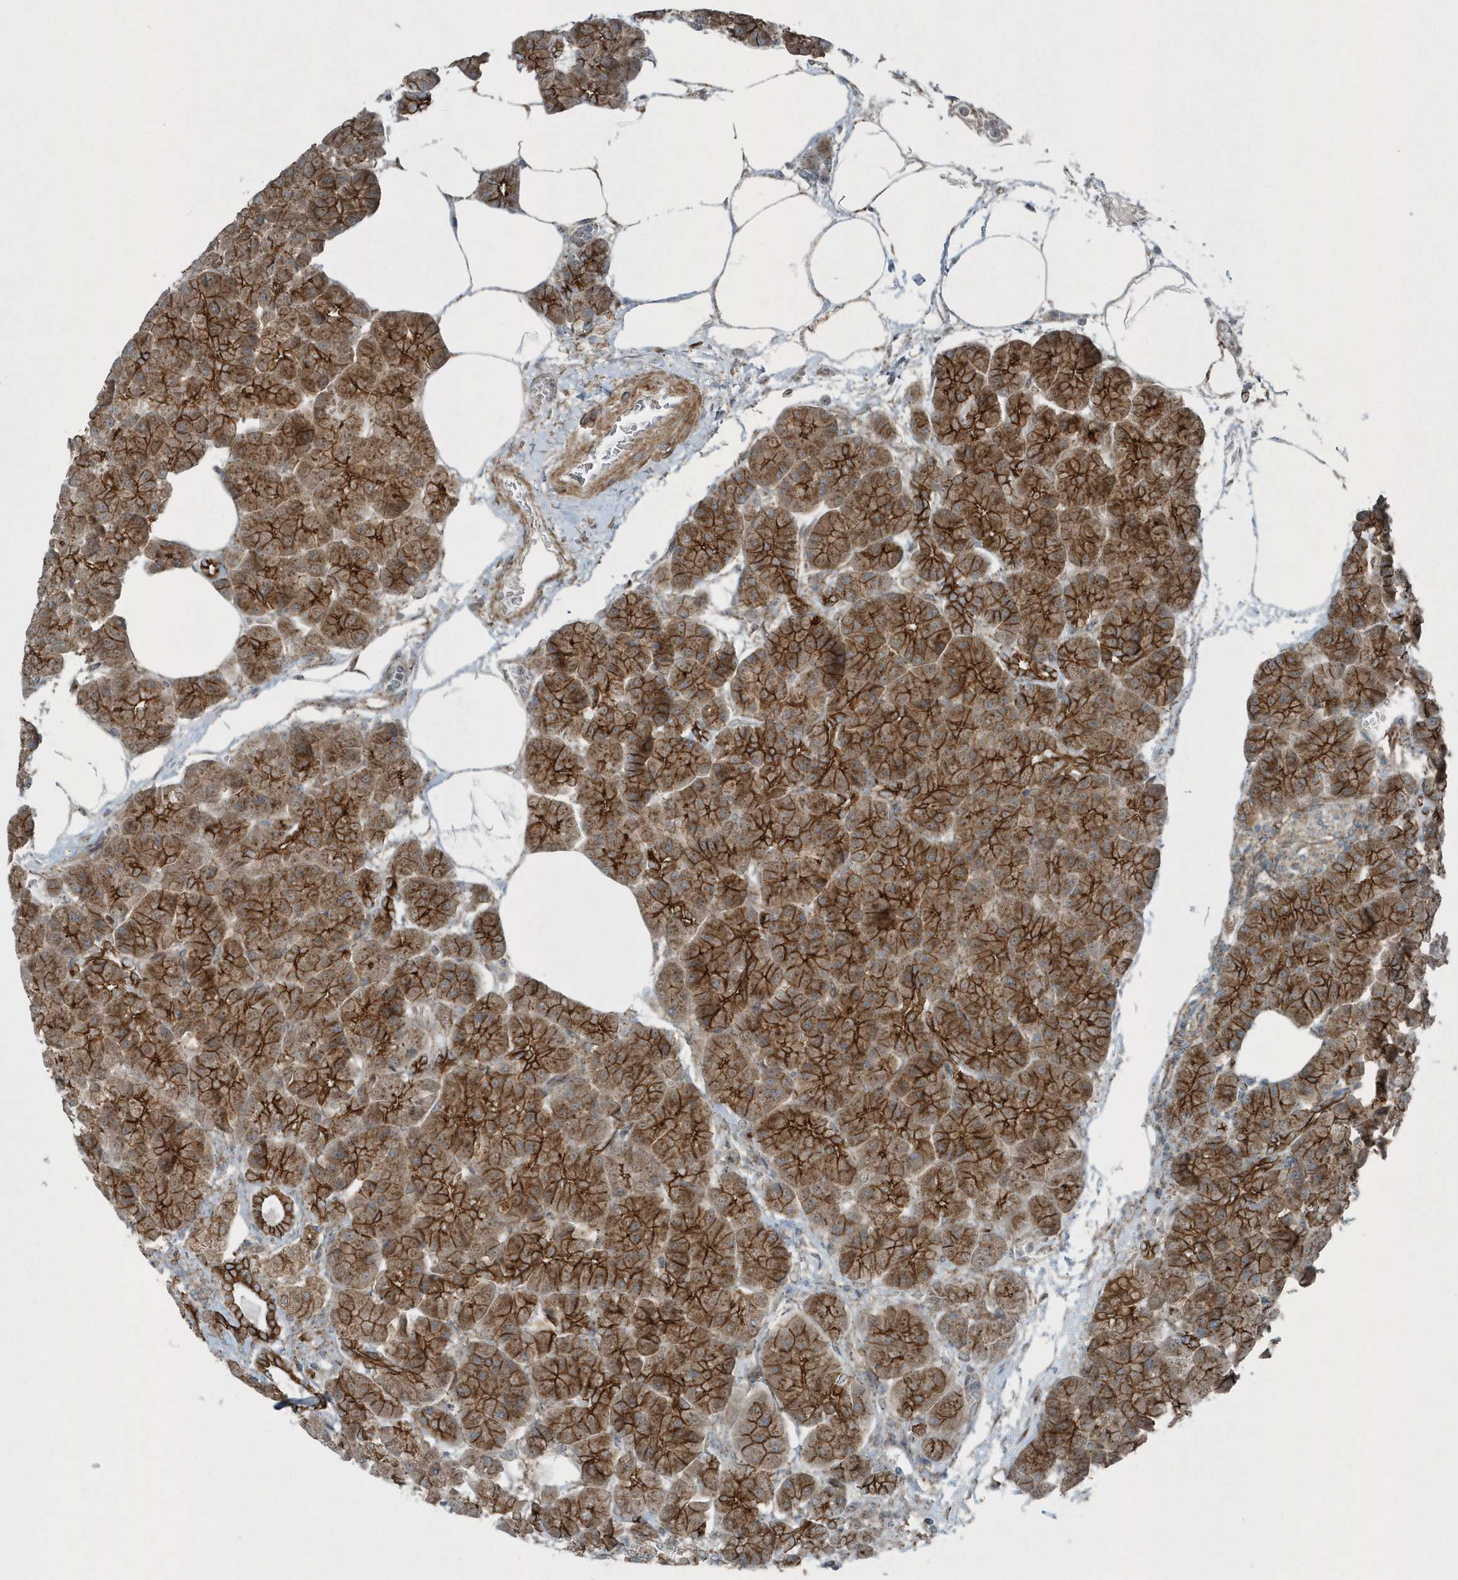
{"staining": {"intensity": "strong", "quantity": ">75%", "location": "cytoplasmic/membranous"}, "tissue": "pancreas", "cell_type": "Exocrine glandular cells", "image_type": "normal", "snomed": [{"axis": "morphology", "description": "Normal tissue, NOS"}, {"axis": "topography", "description": "Pancreas"}], "caption": "Protein staining by immunohistochemistry (IHC) displays strong cytoplasmic/membranous positivity in approximately >75% of exocrine glandular cells in benign pancreas.", "gene": "GCC2", "patient": {"sex": "female", "age": 70}}